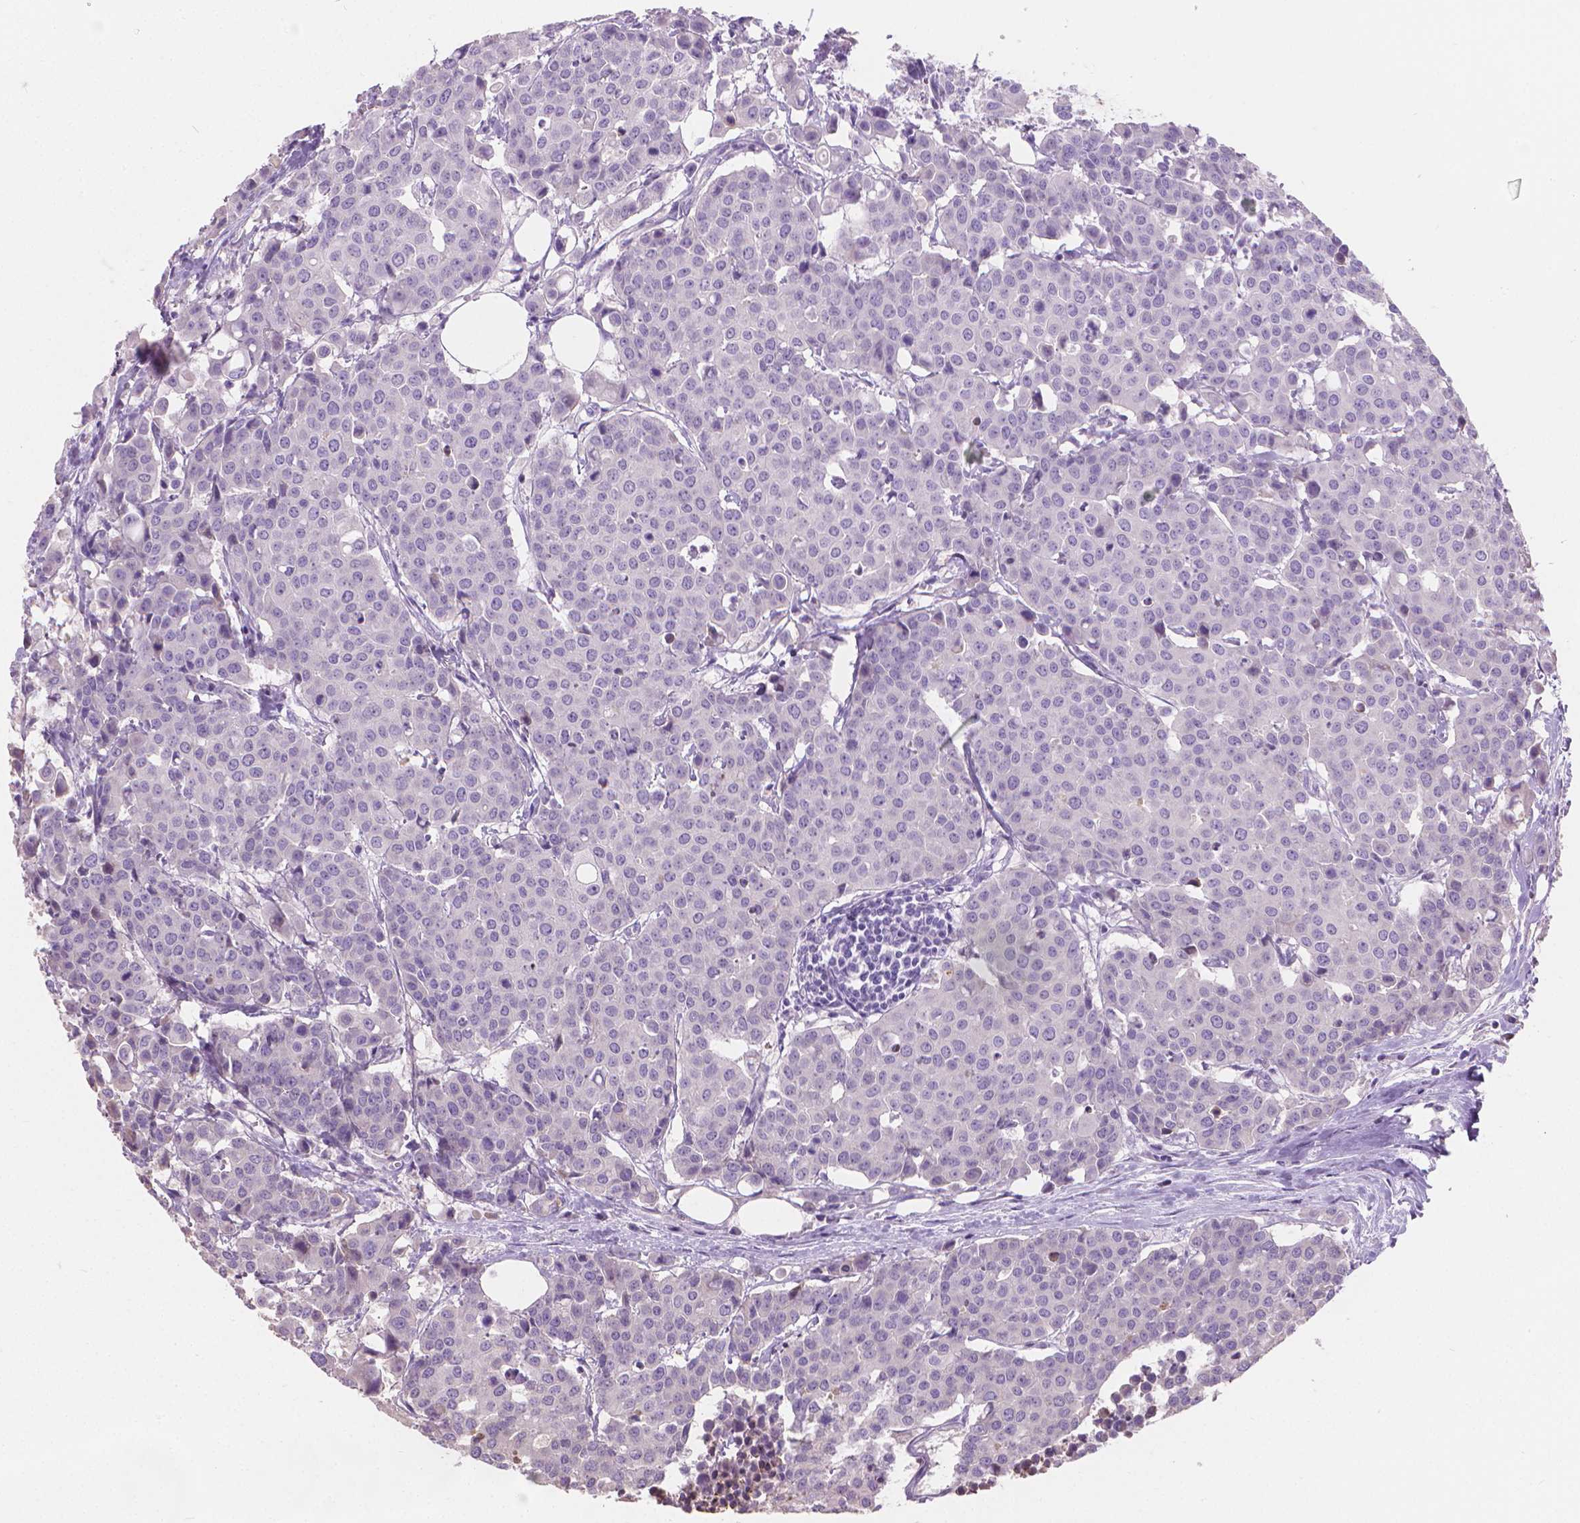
{"staining": {"intensity": "negative", "quantity": "none", "location": "none"}, "tissue": "carcinoid", "cell_type": "Tumor cells", "image_type": "cancer", "snomed": [{"axis": "morphology", "description": "Carcinoid, malignant, NOS"}, {"axis": "topography", "description": "Colon"}], "caption": "Immunohistochemistry histopathology image of carcinoid stained for a protein (brown), which exhibits no positivity in tumor cells. (Brightfield microscopy of DAB (3,3'-diaminobenzidine) immunohistochemistry at high magnification).", "gene": "CABCOCO1", "patient": {"sex": "male", "age": 81}}